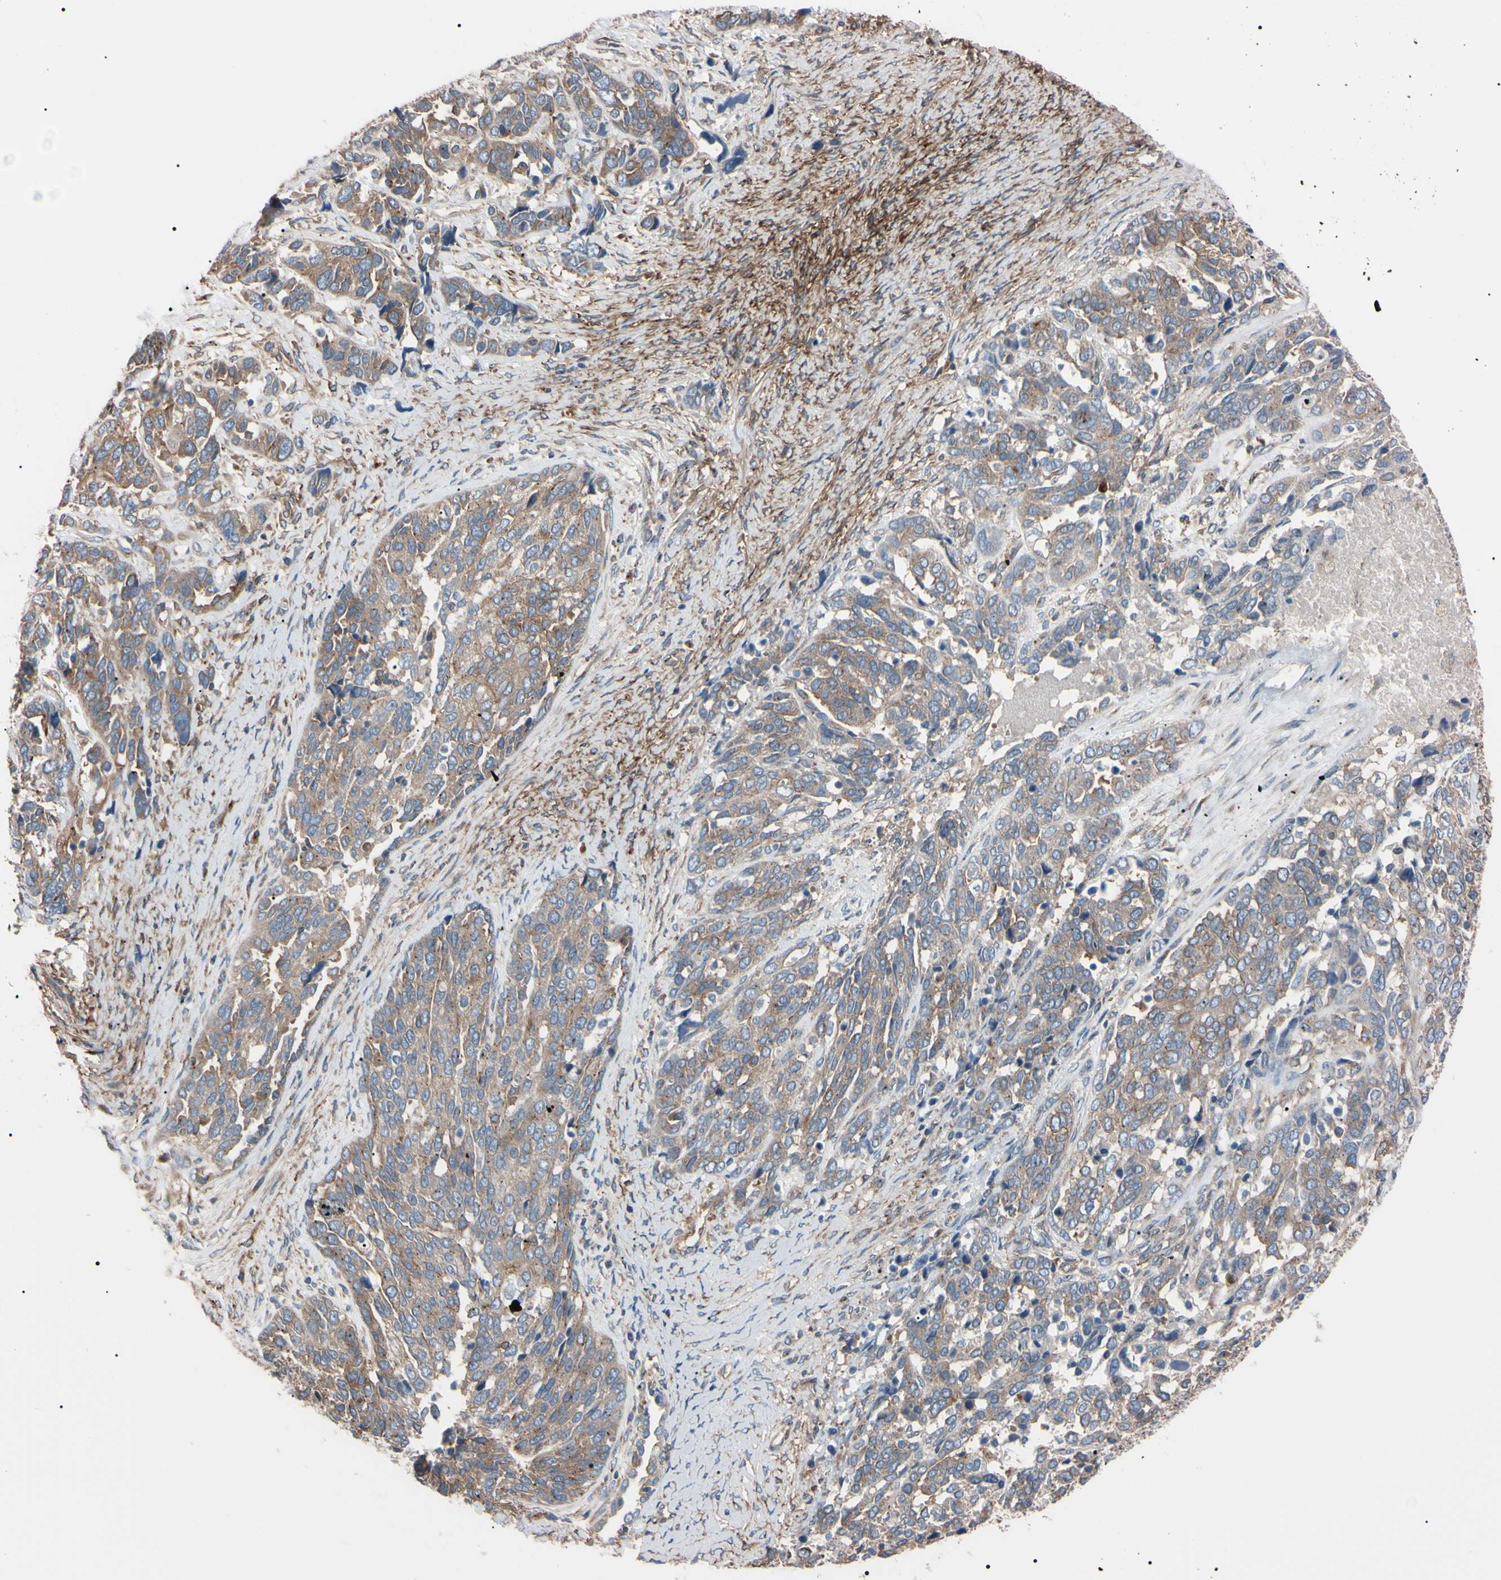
{"staining": {"intensity": "weak", "quantity": ">75%", "location": "cytoplasmic/membranous"}, "tissue": "ovarian cancer", "cell_type": "Tumor cells", "image_type": "cancer", "snomed": [{"axis": "morphology", "description": "Cystadenocarcinoma, serous, NOS"}, {"axis": "topography", "description": "Ovary"}], "caption": "High-magnification brightfield microscopy of serous cystadenocarcinoma (ovarian) stained with DAB (brown) and counterstained with hematoxylin (blue). tumor cells exhibit weak cytoplasmic/membranous expression is present in approximately>75% of cells.", "gene": "PRKACA", "patient": {"sex": "female", "age": 44}}